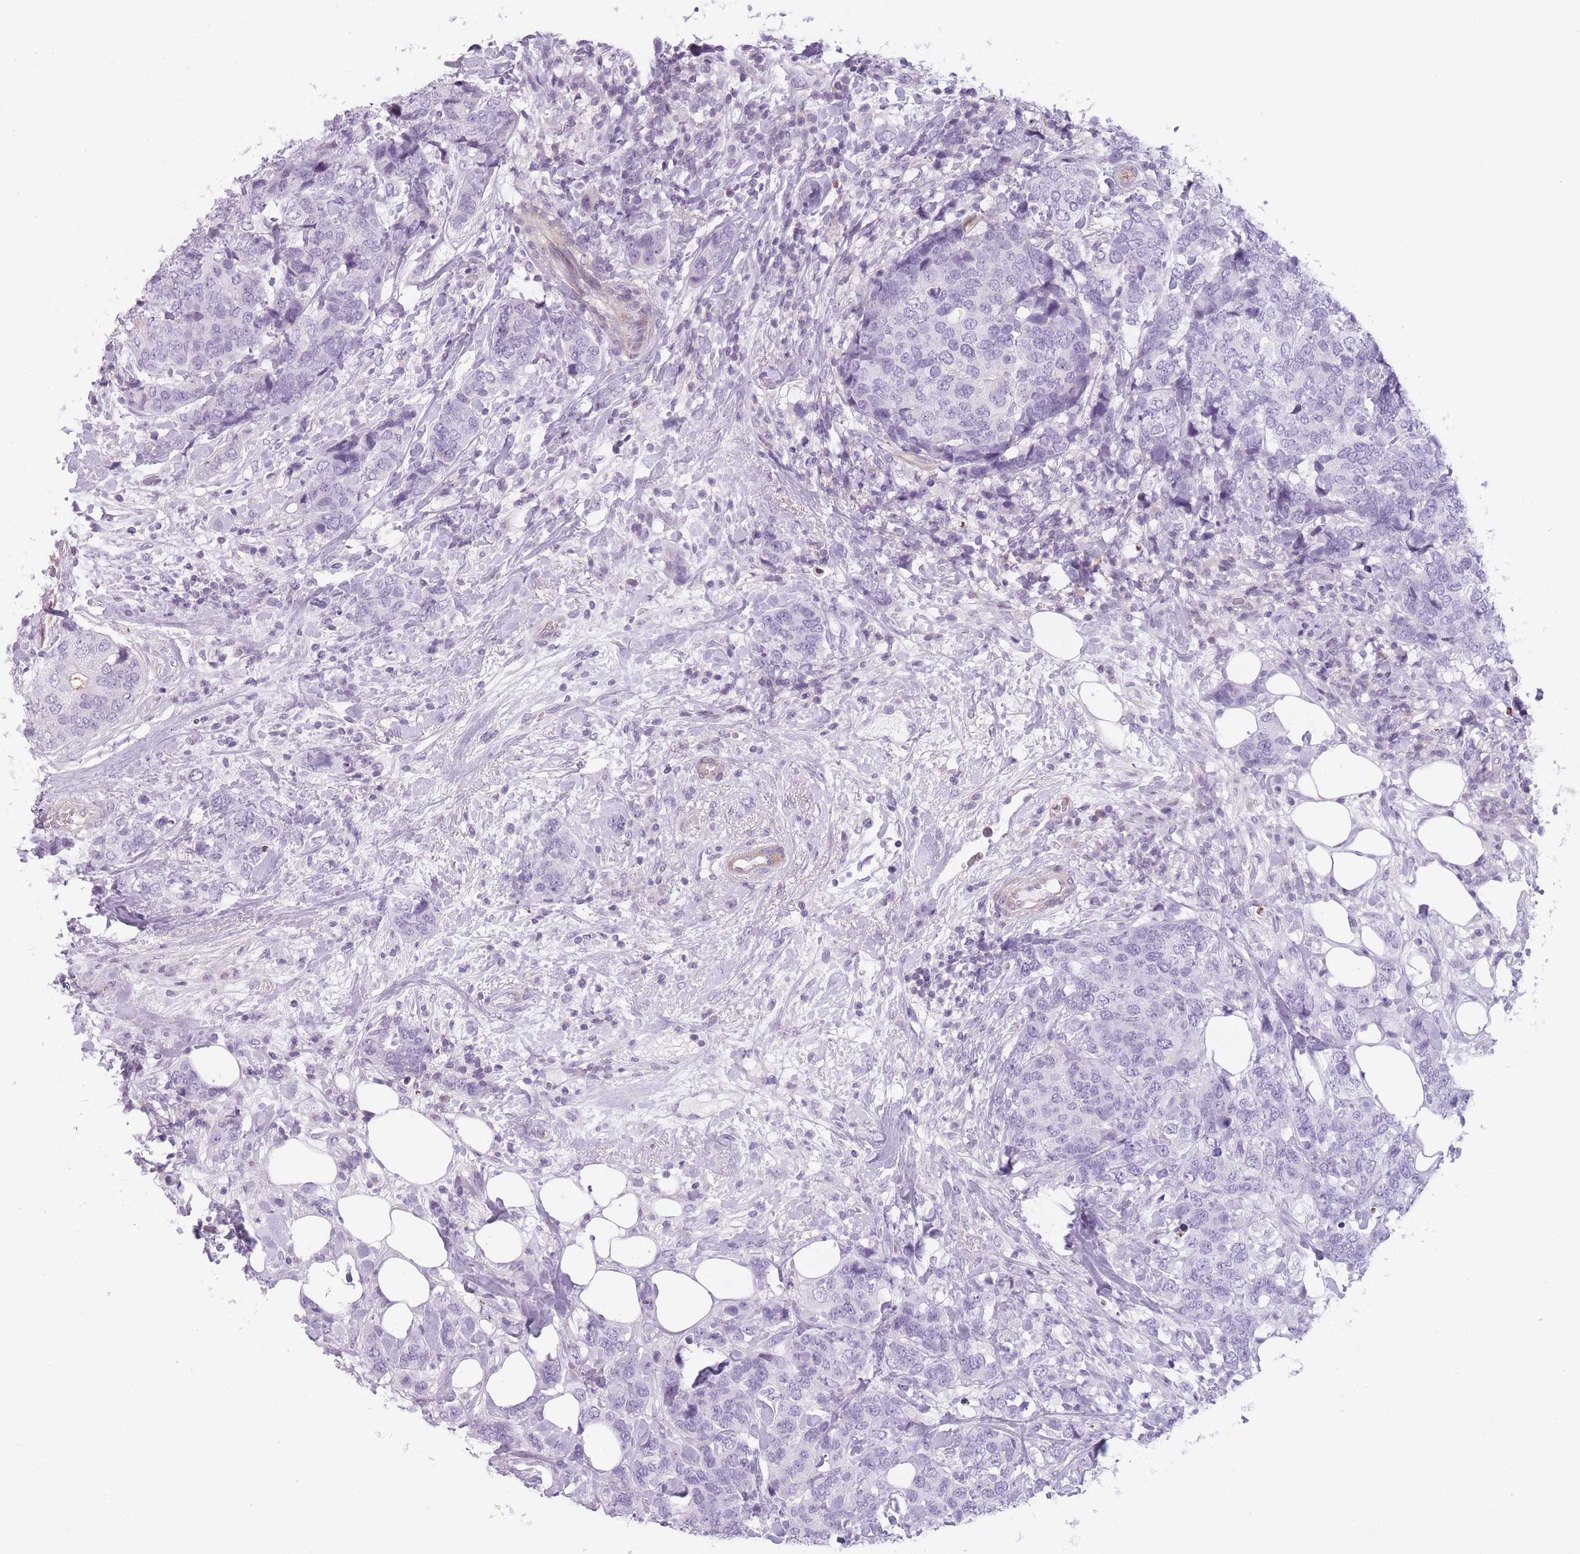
{"staining": {"intensity": "negative", "quantity": "none", "location": "none"}, "tissue": "breast cancer", "cell_type": "Tumor cells", "image_type": "cancer", "snomed": [{"axis": "morphology", "description": "Lobular carcinoma"}, {"axis": "topography", "description": "Breast"}], "caption": "Photomicrograph shows no protein staining in tumor cells of breast cancer (lobular carcinoma) tissue. The staining is performed using DAB brown chromogen with nuclei counter-stained in using hematoxylin.", "gene": "GGT1", "patient": {"sex": "female", "age": 59}}